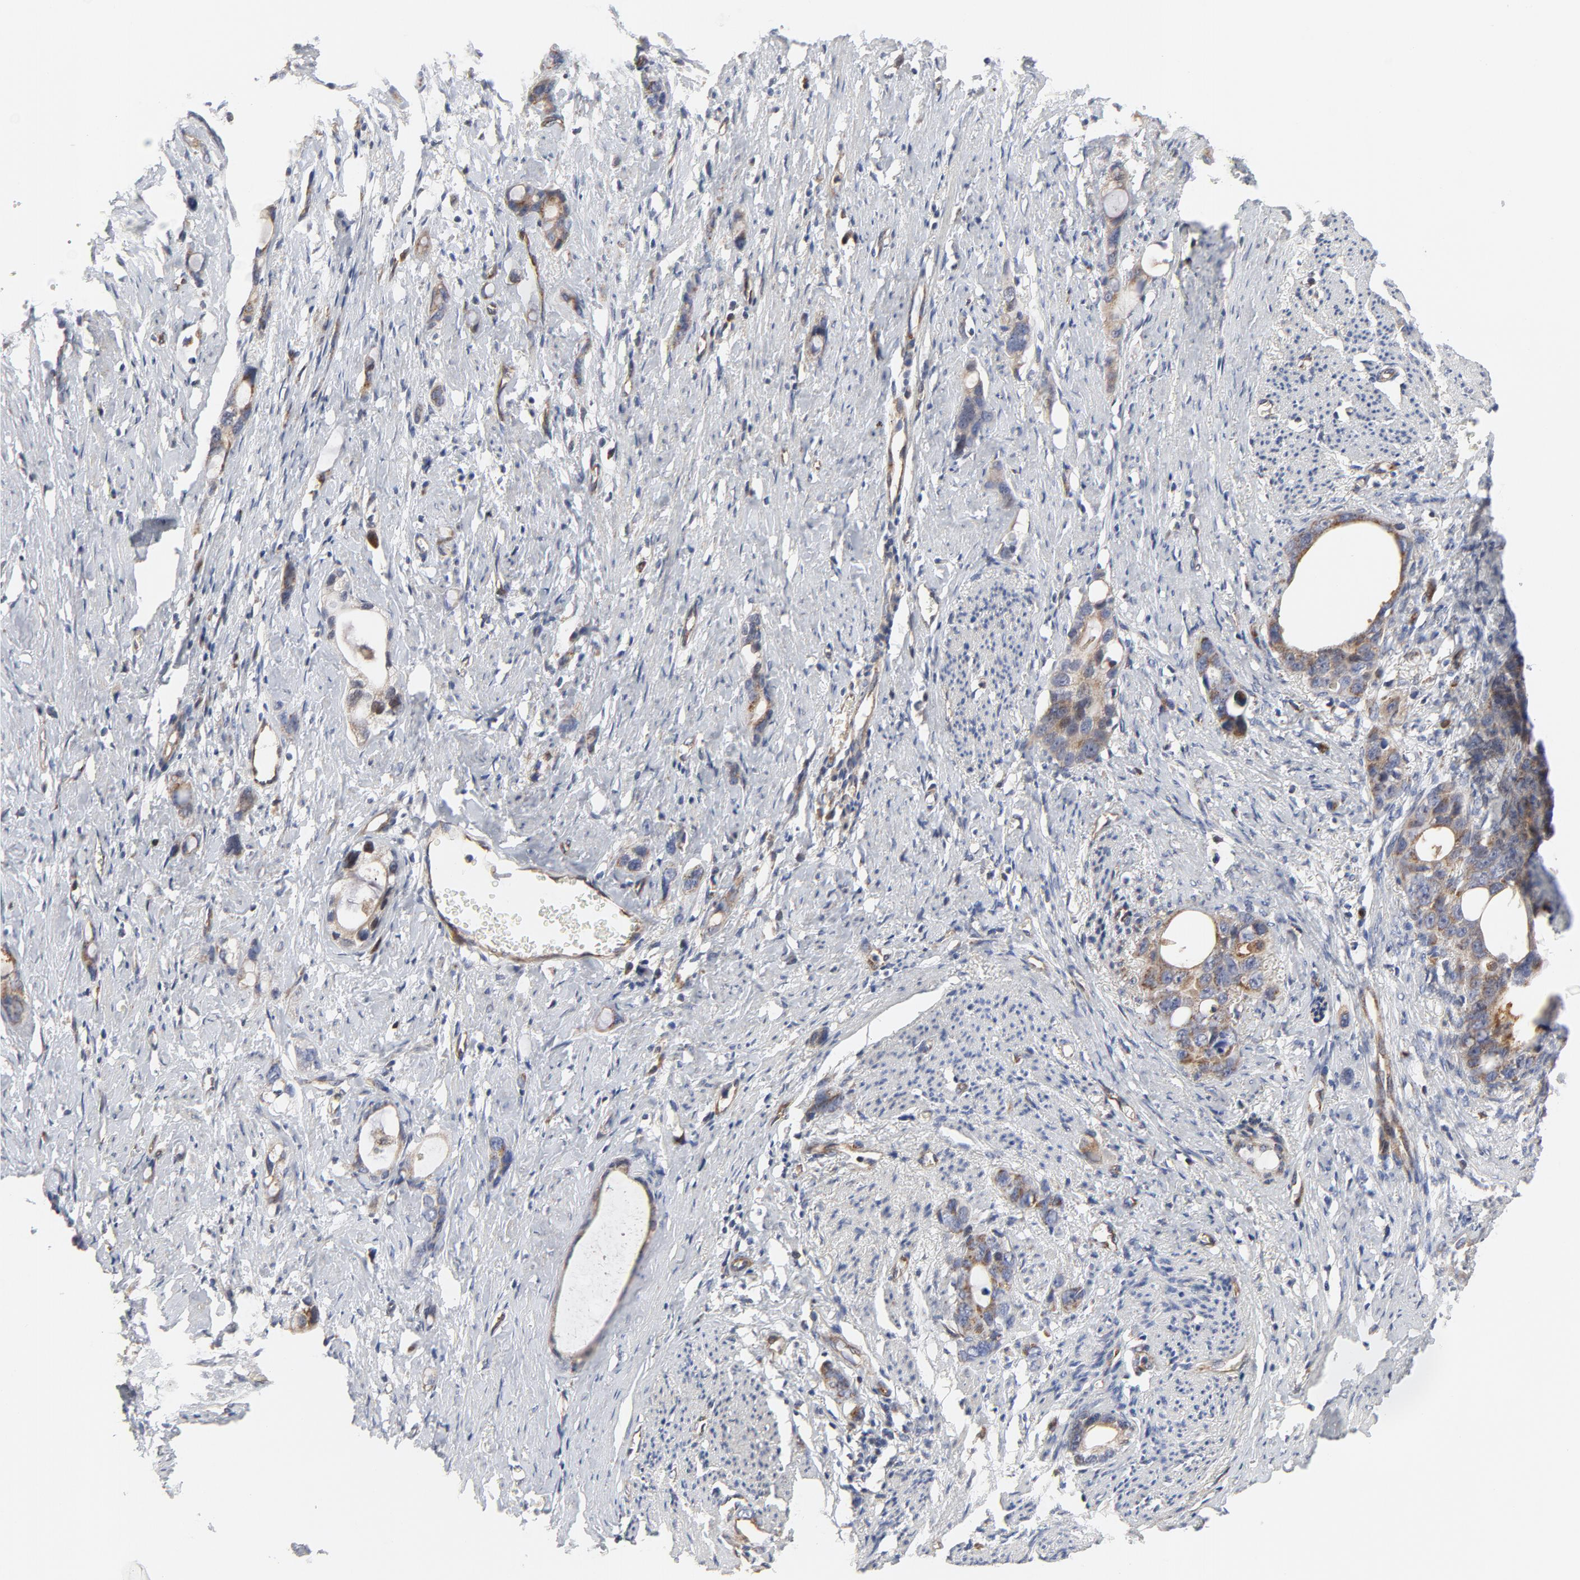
{"staining": {"intensity": "moderate", "quantity": ">75%", "location": "cytoplasmic/membranous"}, "tissue": "stomach cancer", "cell_type": "Tumor cells", "image_type": "cancer", "snomed": [{"axis": "morphology", "description": "Adenocarcinoma, NOS"}, {"axis": "topography", "description": "Stomach"}], "caption": "Protein staining displays moderate cytoplasmic/membranous staining in about >75% of tumor cells in stomach cancer.", "gene": "RAPGEF4", "patient": {"sex": "female", "age": 75}}